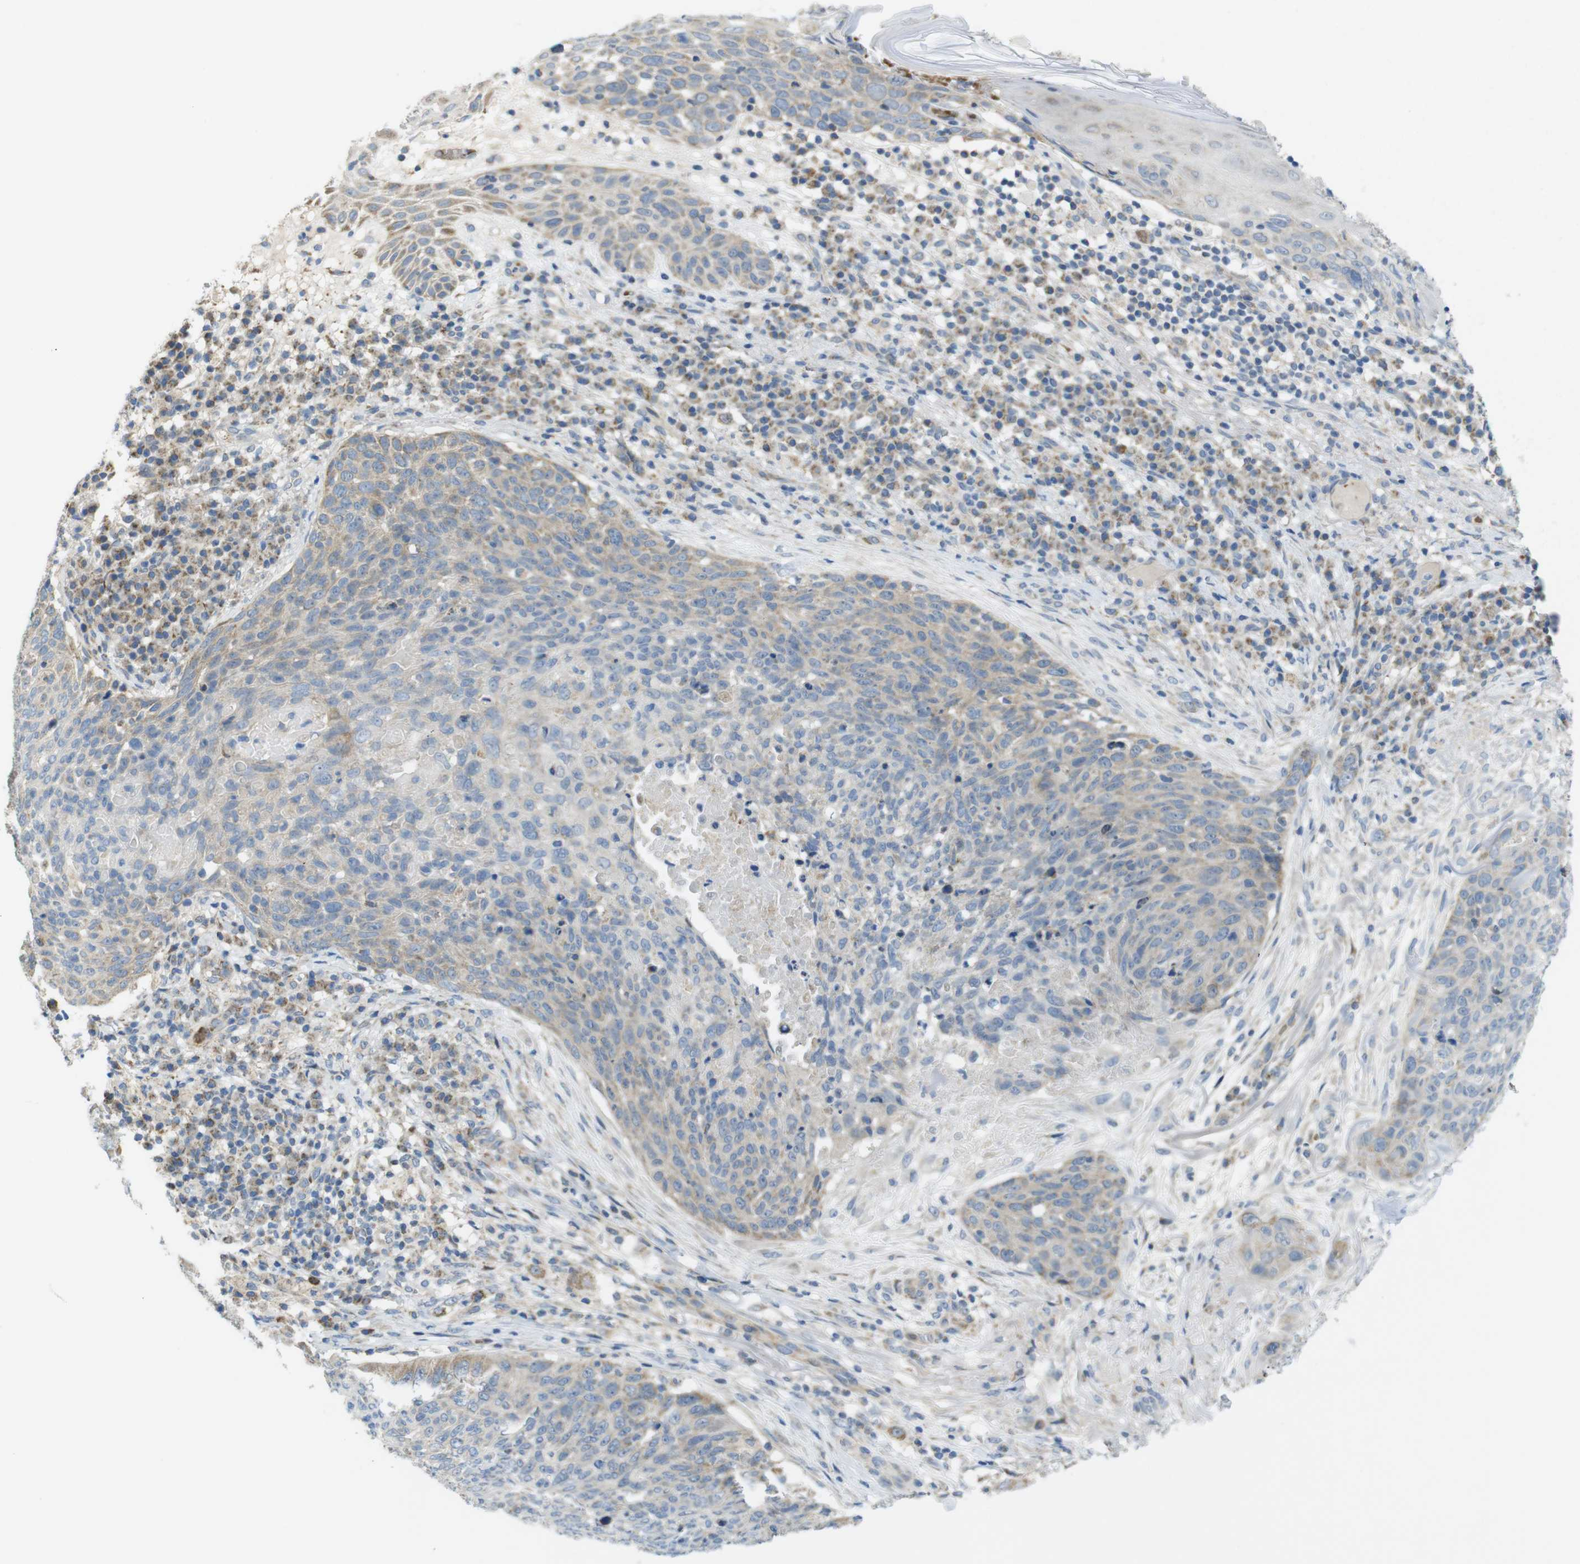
{"staining": {"intensity": "weak", "quantity": ">75%", "location": "cytoplasmic/membranous"}, "tissue": "skin cancer", "cell_type": "Tumor cells", "image_type": "cancer", "snomed": [{"axis": "morphology", "description": "Squamous cell carcinoma in situ, NOS"}, {"axis": "morphology", "description": "Squamous cell carcinoma, NOS"}, {"axis": "topography", "description": "Skin"}], "caption": "Squamous cell carcinoma (skin) stained with IHC reveals weak cytoplasmic/membranous staining in about >75% of tumor cells.", "gene": "MARCHF1", "patient": {"sex": "male", "age": 93}}